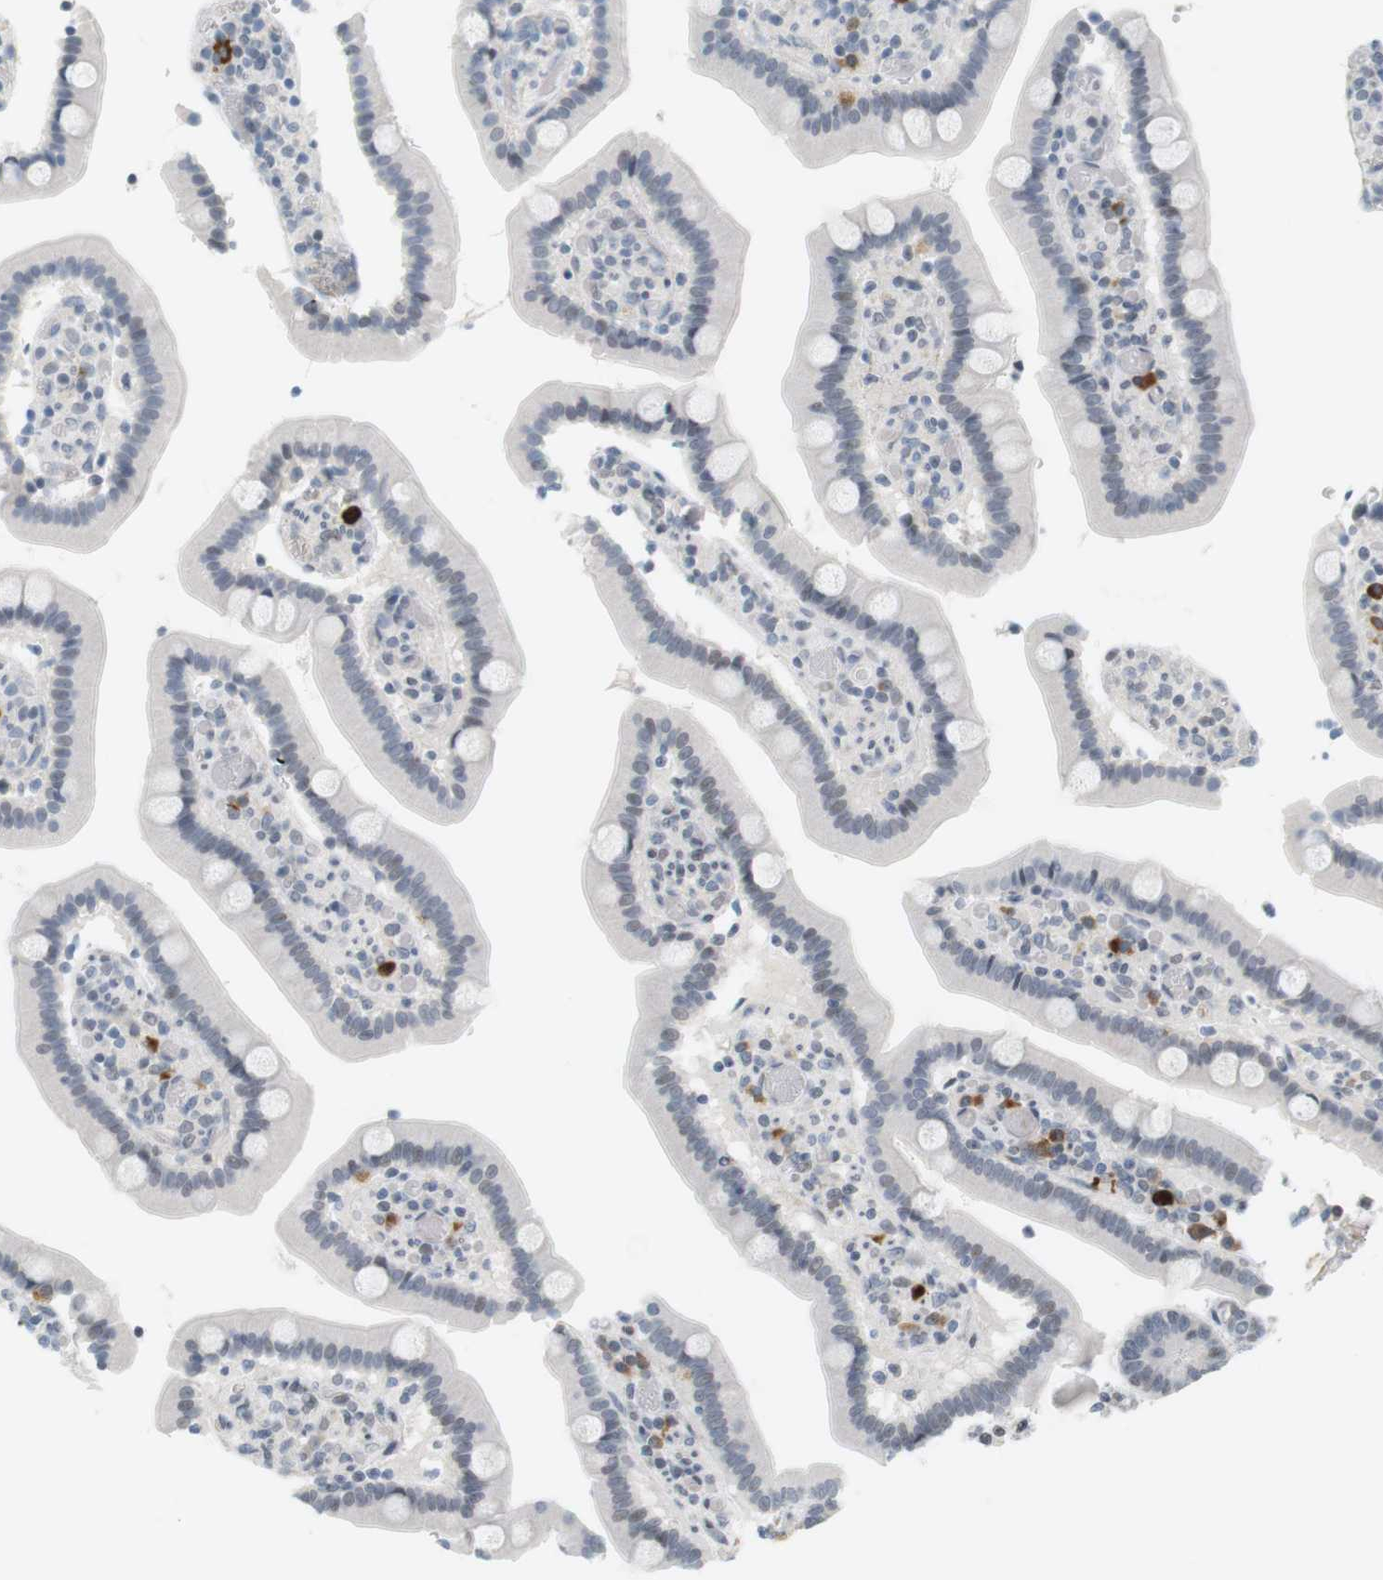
{"staining": {"intensity": "negative", "quantity": "none", "location": "none"}, "tissue": "duodenum", "cell_type": "Glandular cells", "image_type": "normal", "snomed": [{"axis": "morphology", "description": "Normal tissue, NOS"}, {"axis": "topography", "description": "Duodenum"}], "caption": "Human duodenum stained for a protein using immunohistochemistry (IHC) demonstrates no expression in glandular cells.", "gene": "DMC1", "patient": {"sex": "female", "age": 53}}